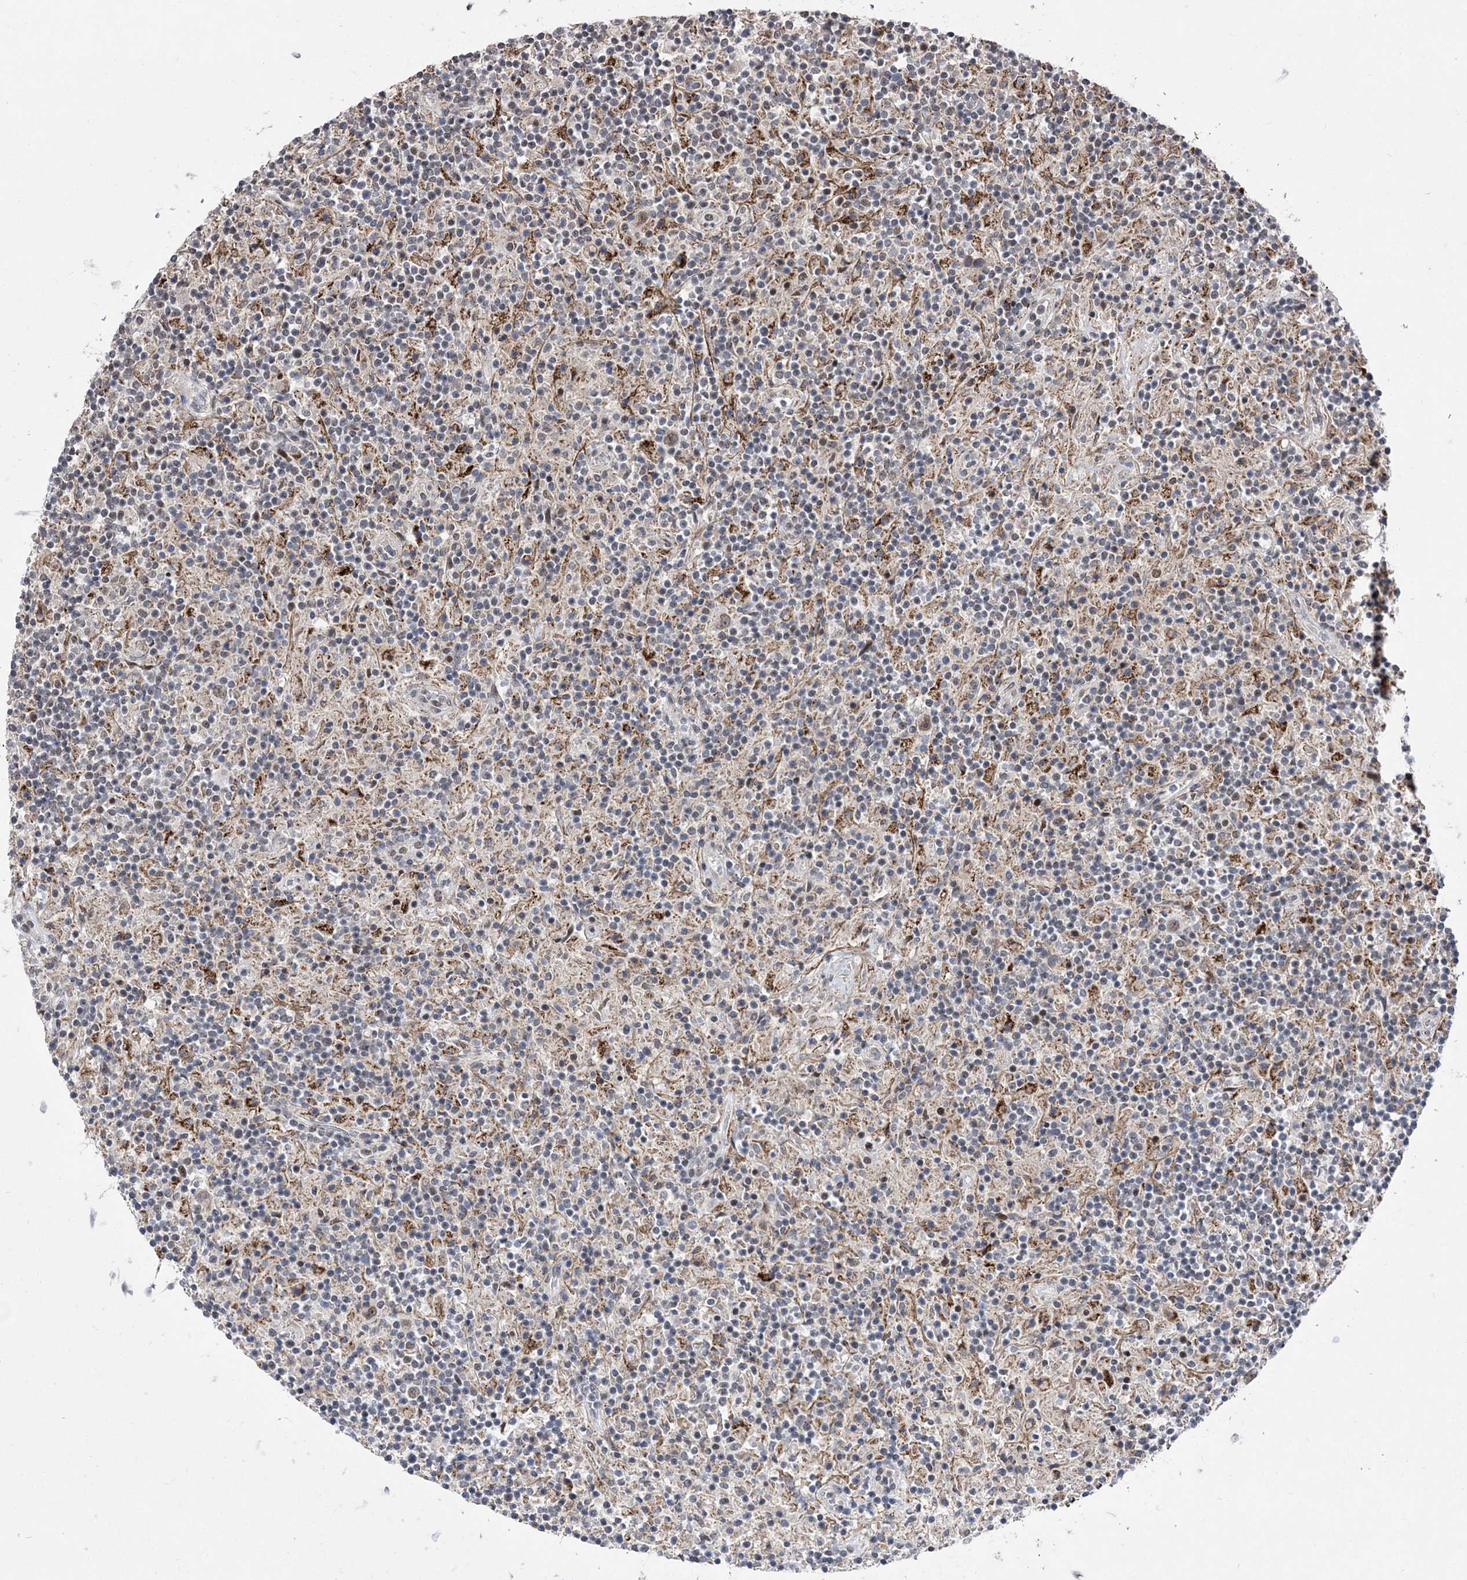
{"staining": {"intensity": "weak", "quantity": ">75%", "location": "nuclear"}, "tissue": "lymphoma", "cell_type": "Tumor cells", "image_type": "cancer", "snomed": [{"axis": "morphology", "description": "Hodgkin's disease, NOS"}, {"axis": "topography", "description": "Lymph node"}], "caption": "Lymphoma stained with immunohistochemistry shows weak nuclear positivity in approximately >75% of tumor cells.", "gene": "BOD1L1", "patient": {"sex": "male", "age": 70}}